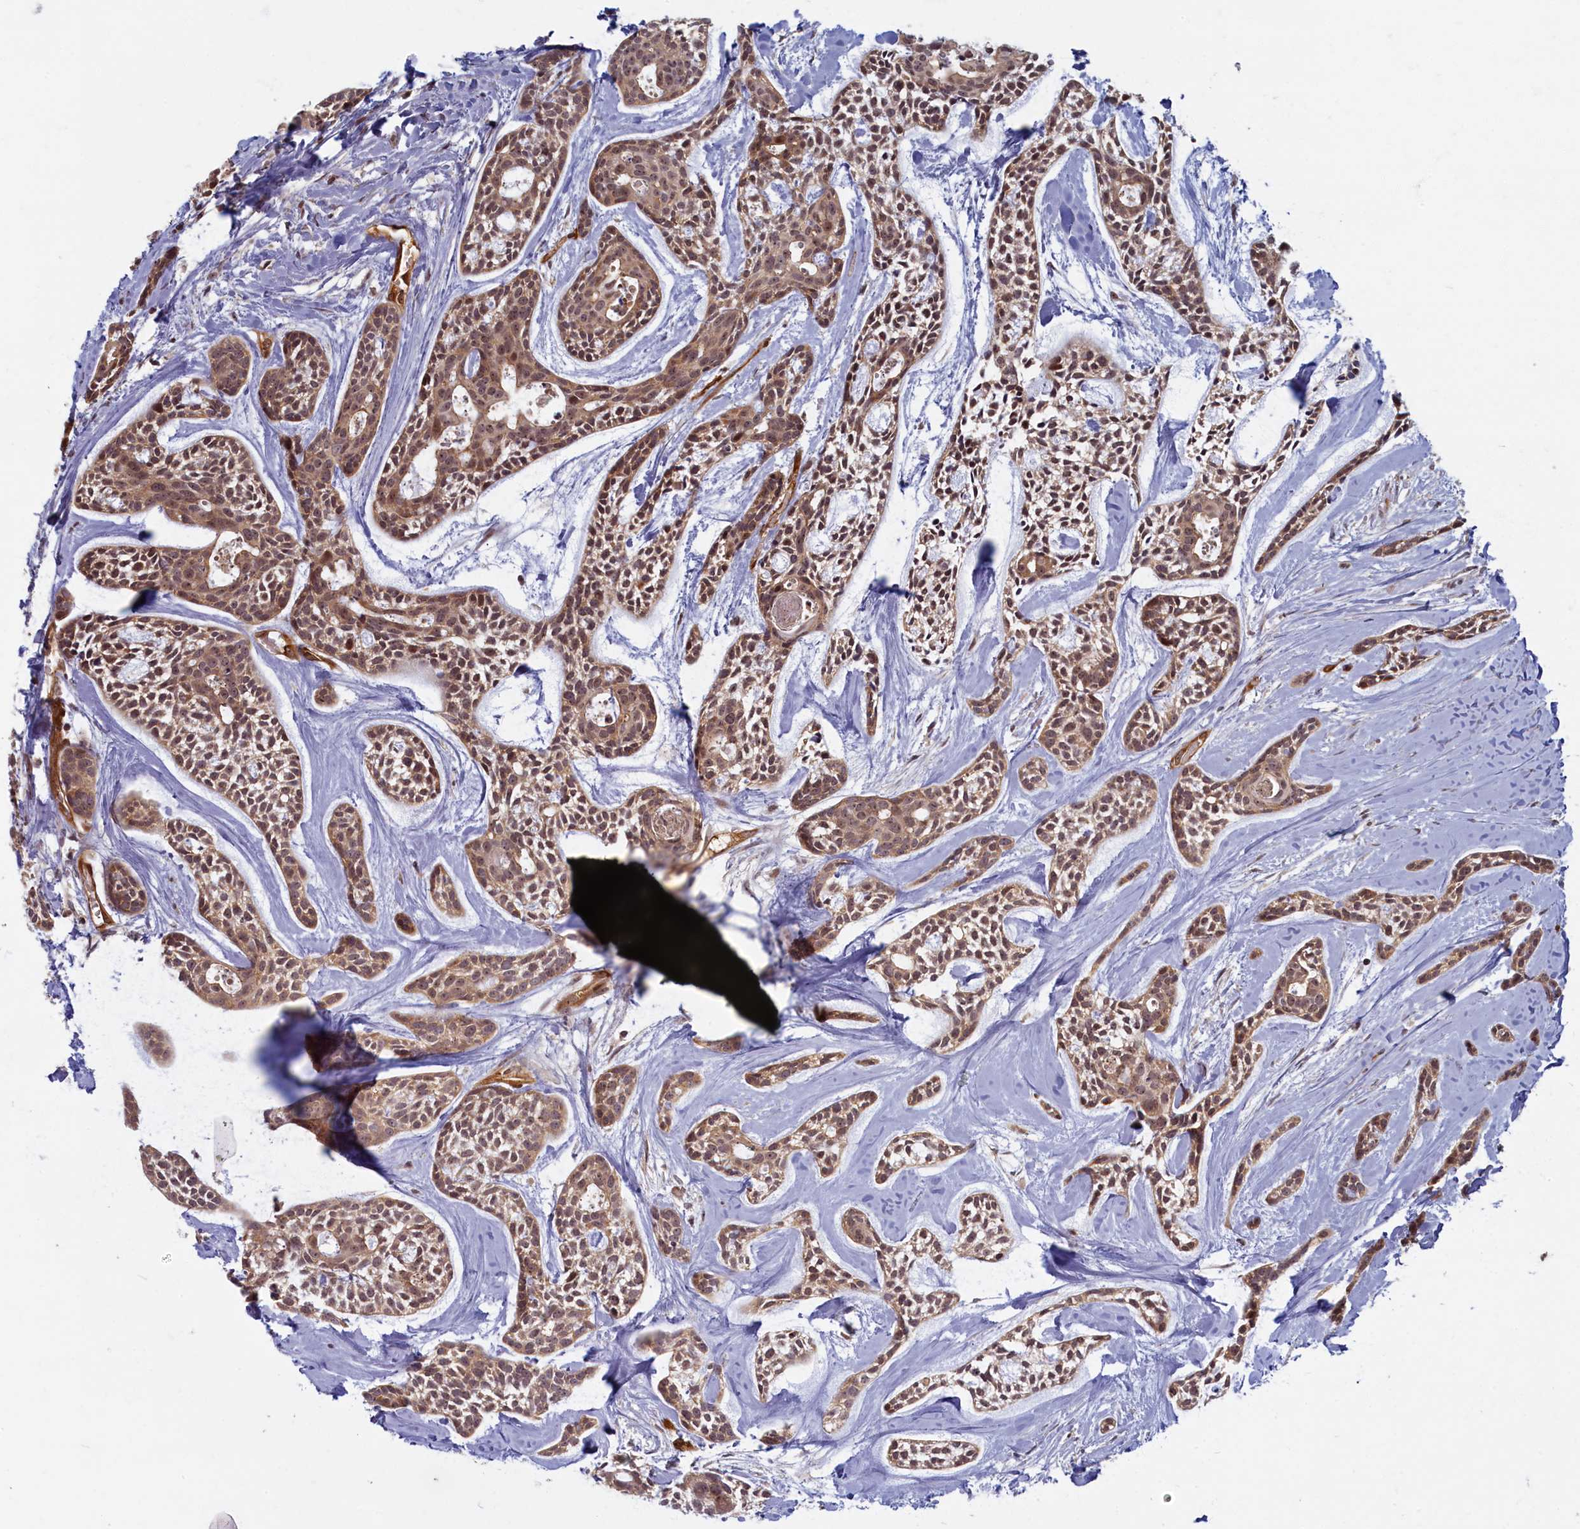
{"staining": {"intensity": "moderate", "quantity": ">75%", "location": "cytoplasmic/membranous,nuclear"}, "tissue": "head and neck cancer", "cell_type": "Tumor cells", "image_type": "cancer", "snomed": [{"axis": "morphology", "description": "Adenocarcinoma, NOS"}, {"axis": "topography", "description": "Subcutis"}, {"axis": "topography", "description": "Head-Neck"}], "caption": "Head and neck cancer (adenocarcinoma) was stained to show a protein in brown. There is medium levels of moderate cytoplasmic/membranous and nuclear staining in about >75% of tumor cells.", "gene": "SNRK", "patient": {"sex": "female", "age": 73}}